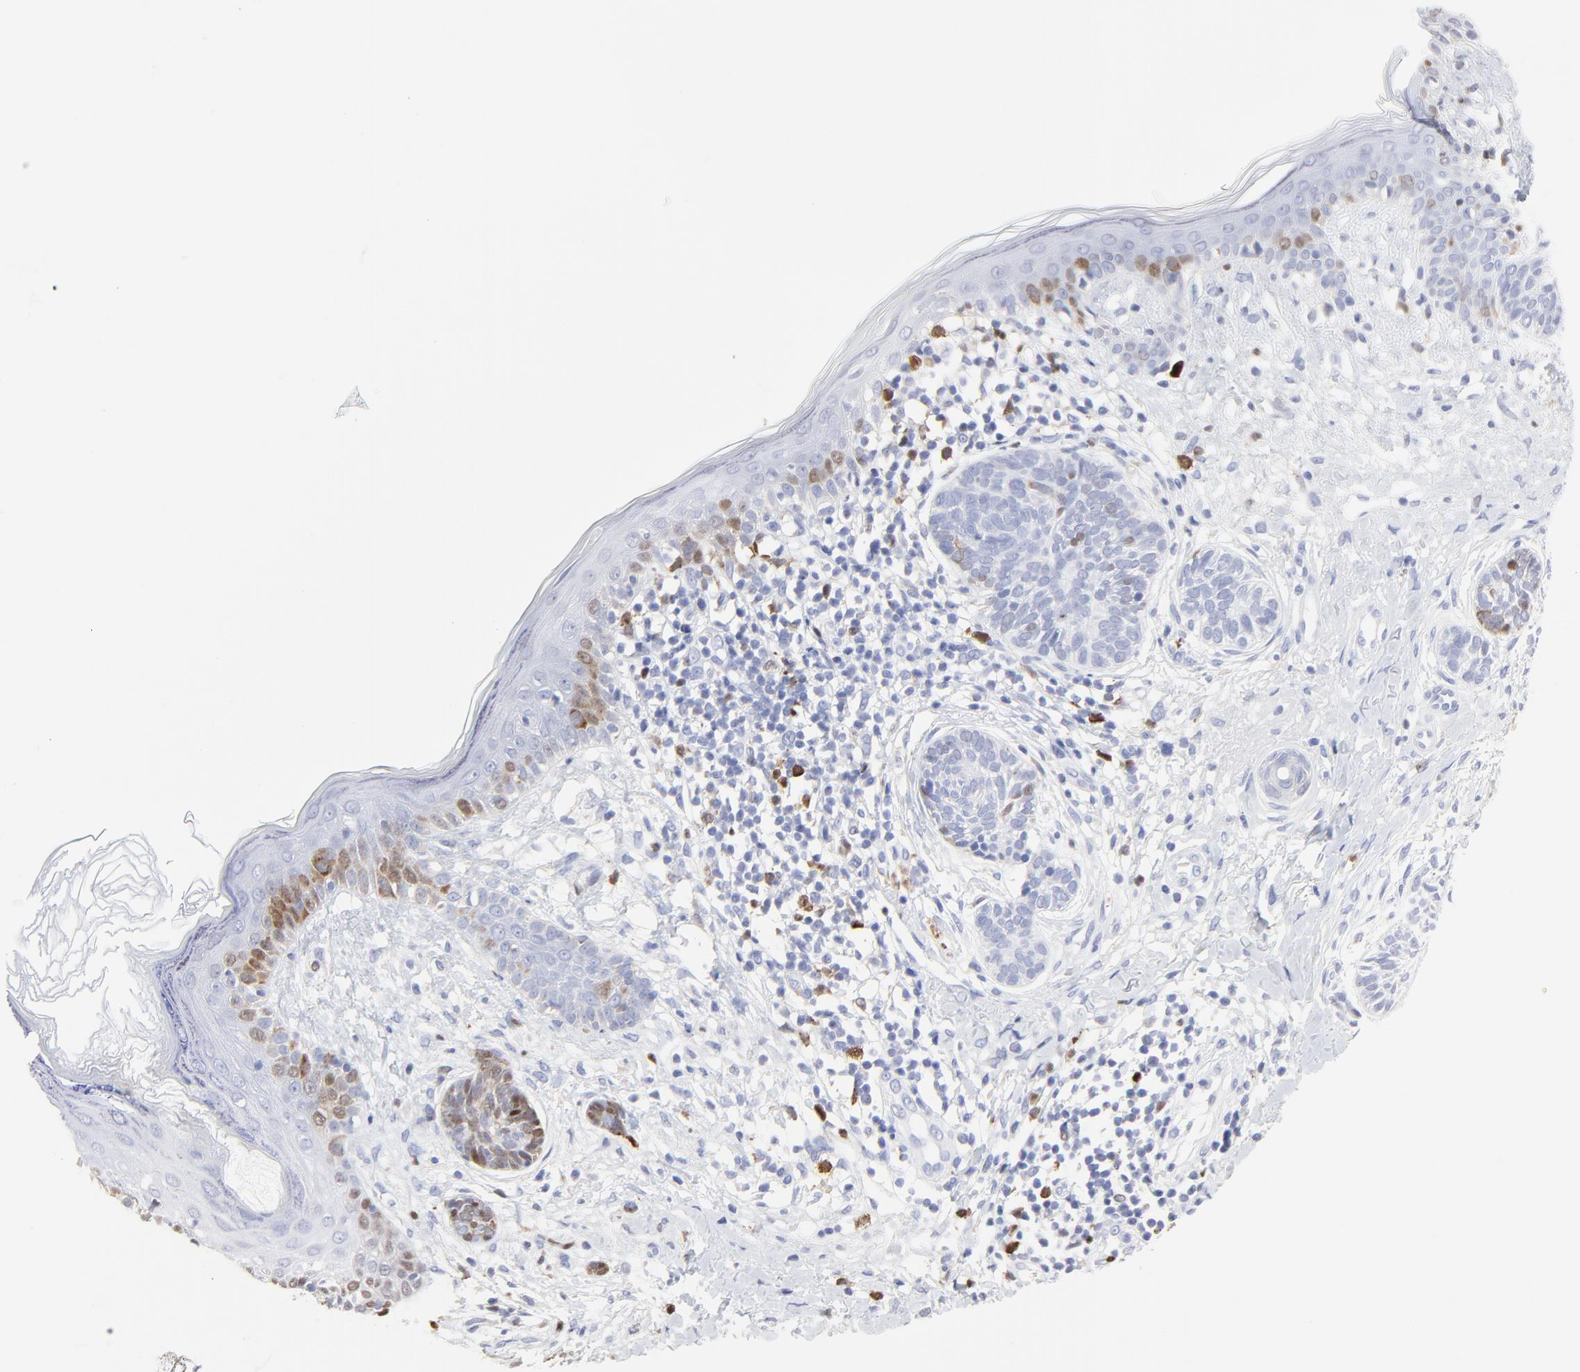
{"staining": {"intensity": "moderate", "quantity": "<25%", "location": "nuclear"}, "tissue": "skin cancer", "cell_type": "Tumor cells", "image_type": "cancer", "snomed": [{"axis": "morphology", "description": "Normal tissue, NOS"}, {"axis": "morphology", "description": "Basal cell carcinoma"}, {"axis": "topography", "description": "Skin"}], "caption": "An image showing moderate nuclear staining in about <25% of tumor cells in basal cell carcinoma (skin), as visualized by brown immunohistochemical staining.", "gene": "NCAPH", "patient": {"sex": "male", "age": 63}}